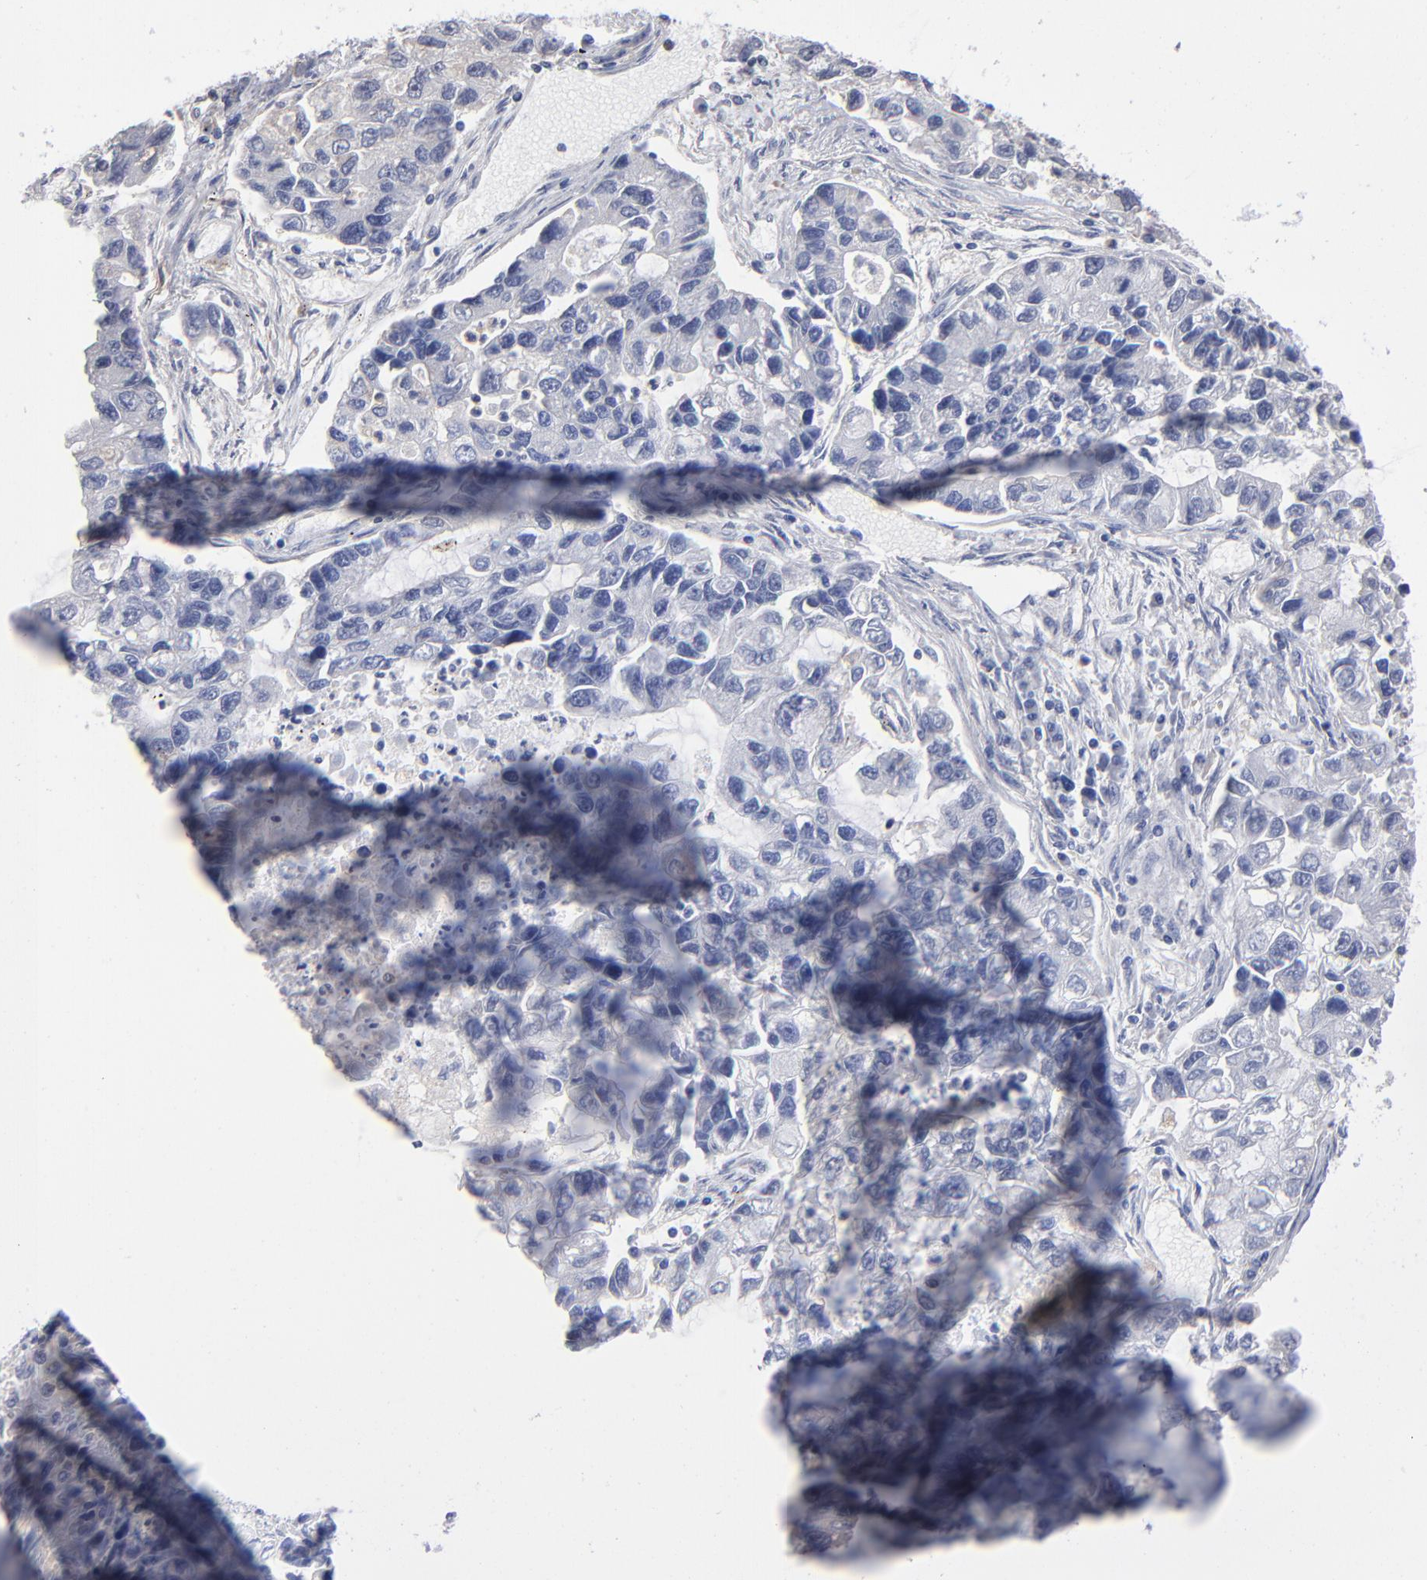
{"staining": {"intensity": "negative", "quantity": "none", "location": "none"}, "tissue": "lung cancer", "cell_type": "Tumor cells", "image_type": "cancer", "snomed": [{"axis": "morphology", "description": "Adenocarcinoma, NOS"}, {"axis": "topography", "description": "Lung"}], "caption": "Immunohistochemistry photomicrograph of human lung adenocarcinoma stained for a protein (brown), which exhibits no expression in tumor cells.", "gene": "RRAGB", "patient": {"sex": "female", "age": 51}}